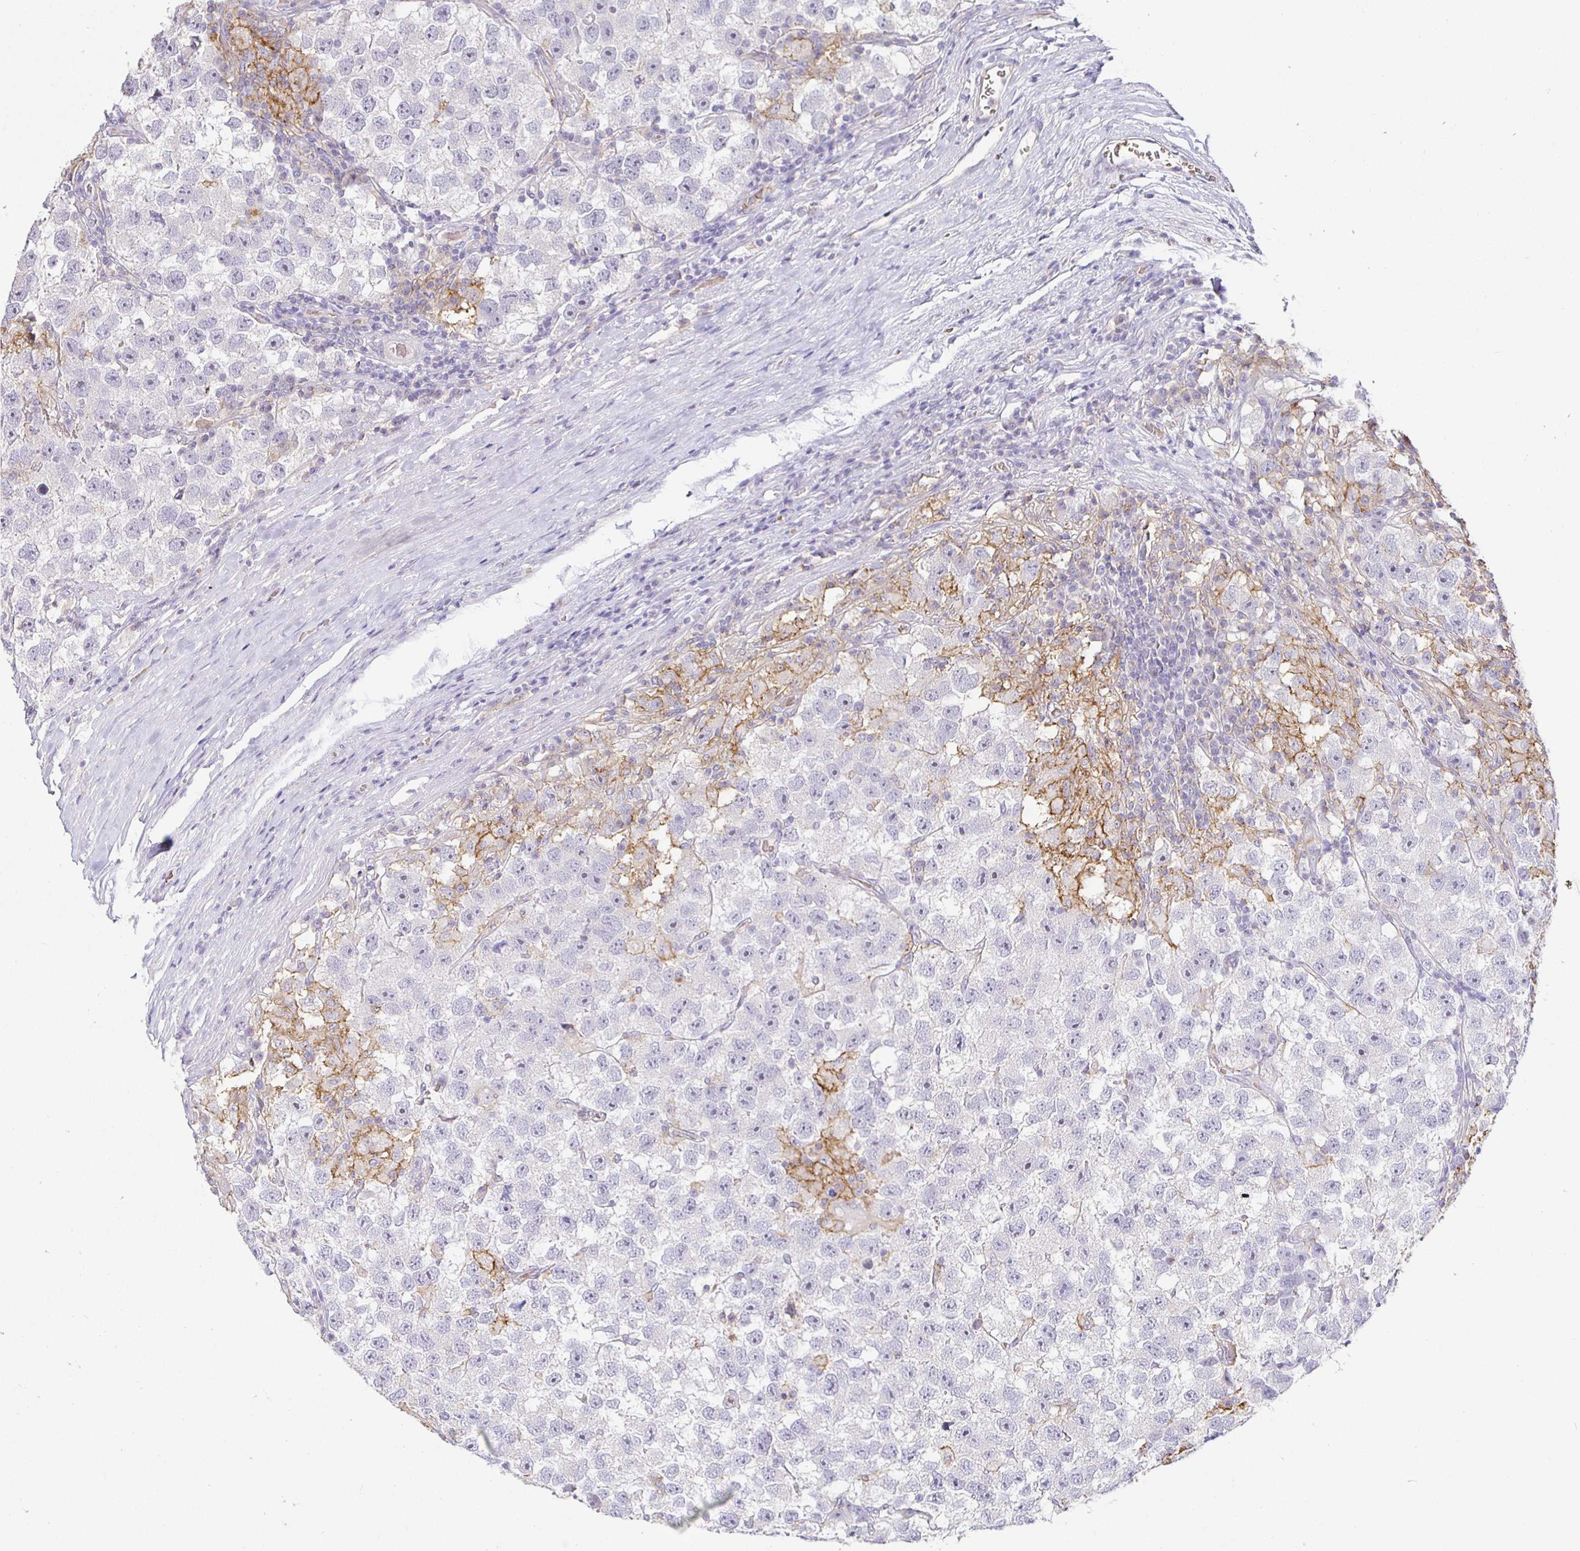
{"staining": {"intensity": "negative", "quantity": "none", "location": "none"}, "tissue": "testis cancer", "cell_type": "Tumor cells", "image_type": "cancer", "snomed": [{"axis": "morphology", "description": "Seminoma, NOS"}, {"axis": "topography", "description": "Testis"}], "caption": "A micrograph of human testis cancer is negative for staining in tumor cells.", "gene": "SIRPA", "patient": {"sex": "male", "age": 26}}